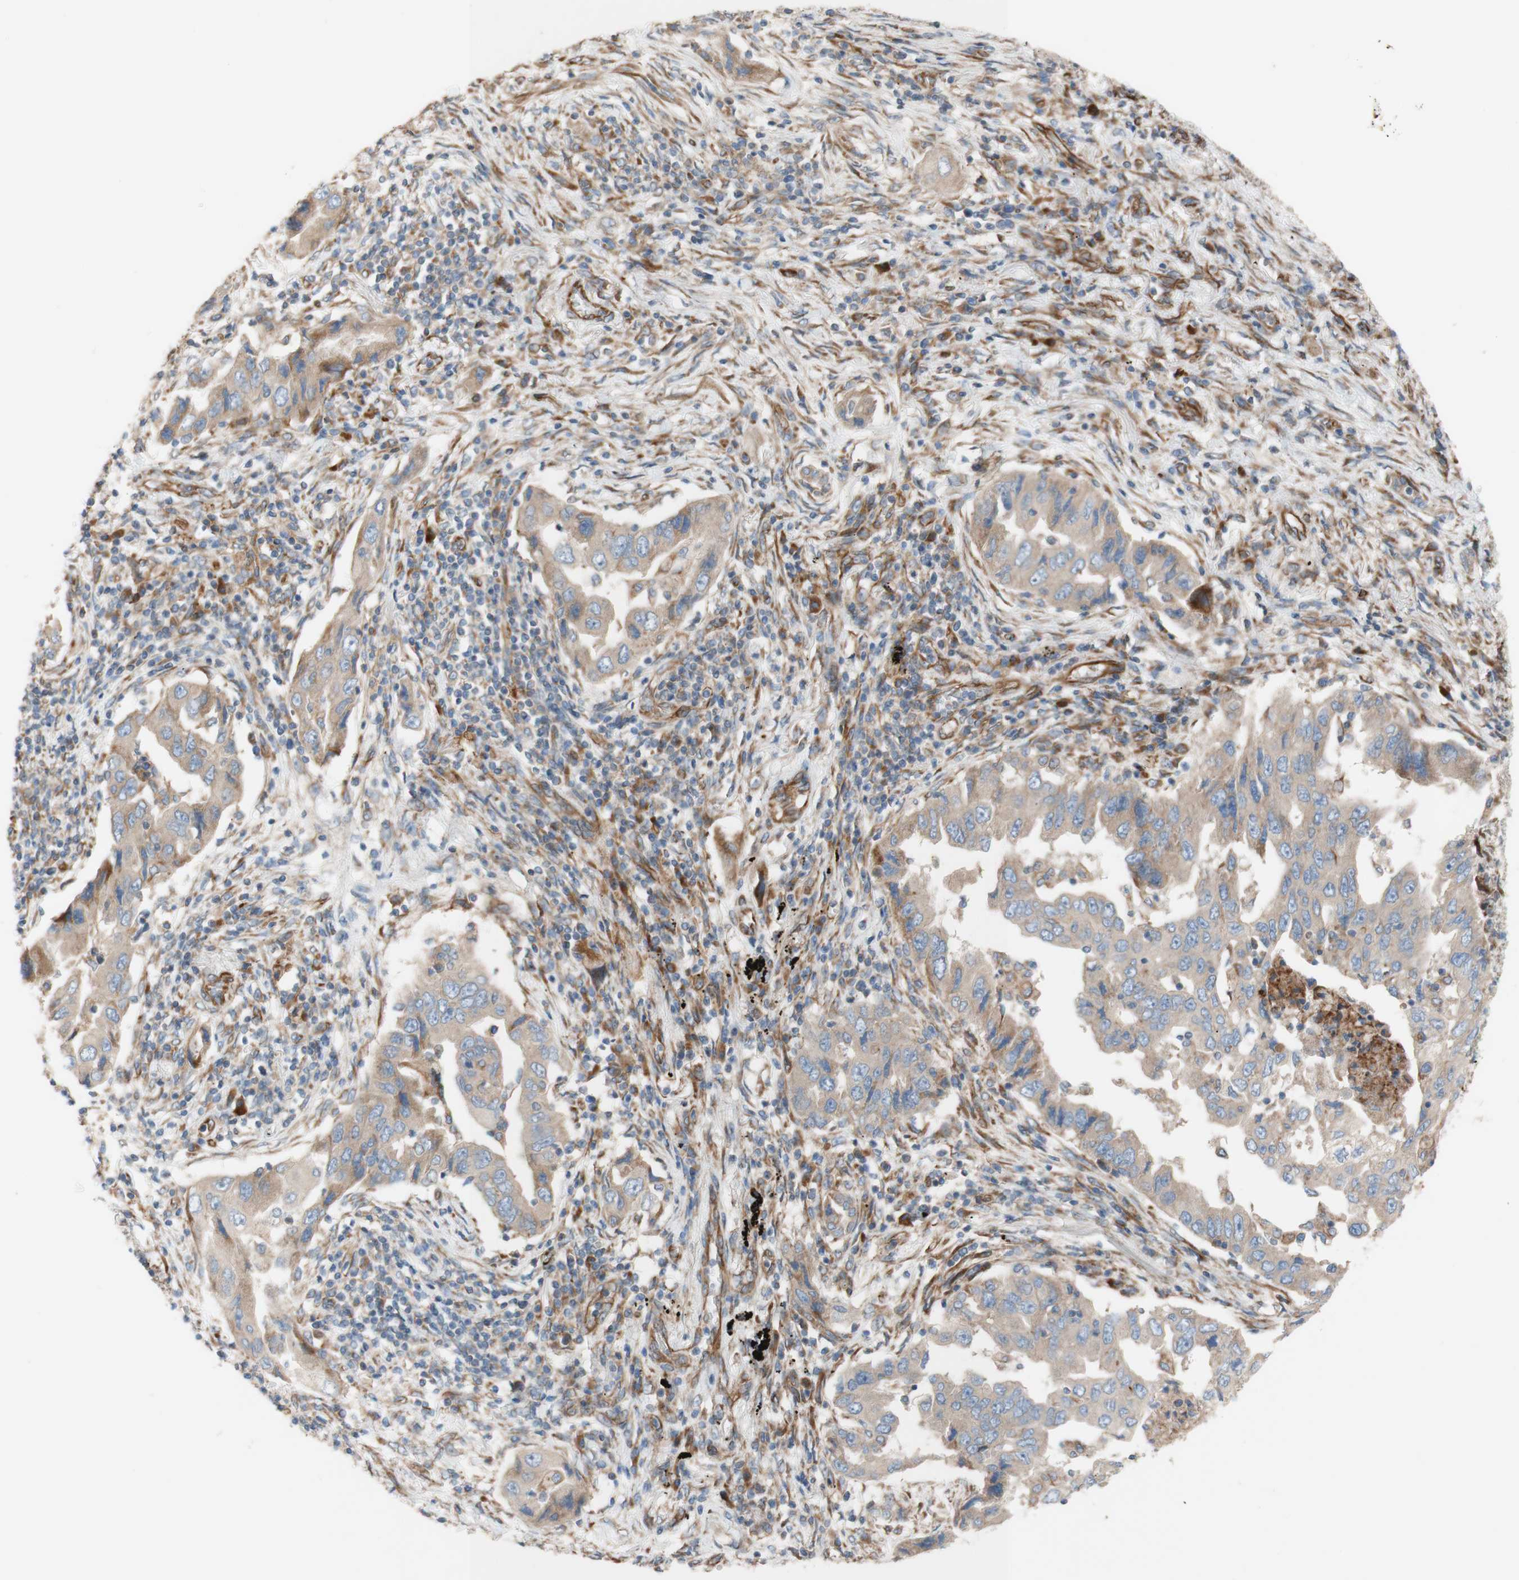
{"staining": {"intensity": "weak", "quantity": ">75%", "location": "cytoplasmic/membranous"}, "tissue": "lung cancer", "cell_type": "Tumor cells", "image_type": "cancer", "snomed": [{"axis": "morphology", "description": "Adenocarcinoma, NOS"}, {"axis": "topography", "description": "Lung"}], "caption": "This micrograph shows immunohistochemistry staining of lung cancer (adenocarcinoma), with low weak cytoplasmic/membranous staining in approximately >75% of tumor cells.", "gene": "C1orf43", "patient": {"sex": "female", "age": 65}}